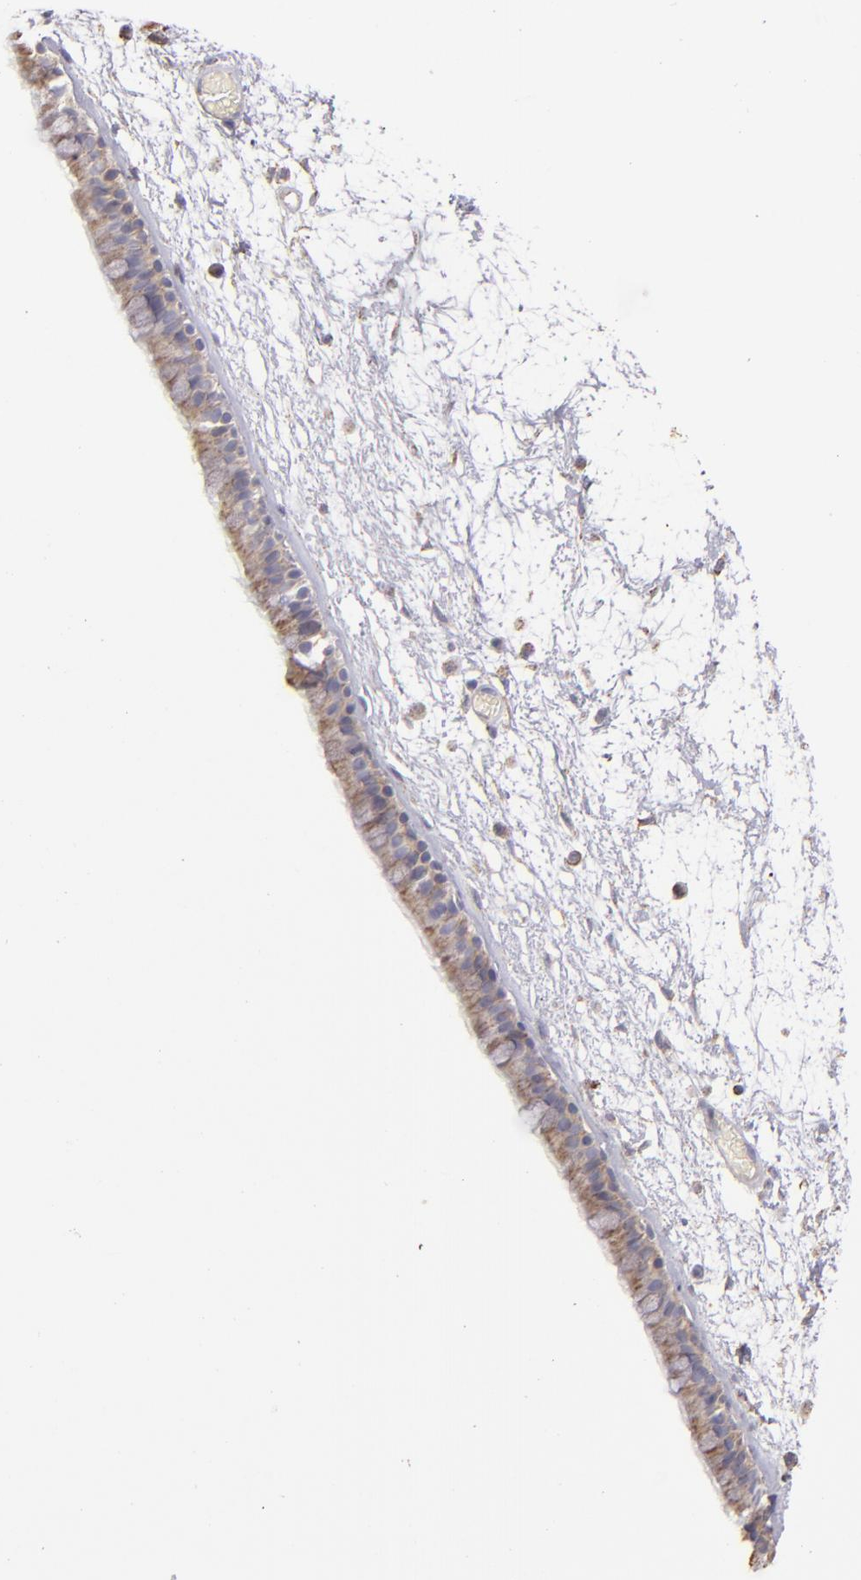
{"staining": {"intensity": "weak", "quantity": ">75%", "location": "cytoplasmic/membranous"}, "tissue": "nasopharynx", "cell_type": "Respiratory epithelial cells", "image_type": "normal", "snomed": [{"axis": "morphology", "description": "Normal tissue, NOS"}, {"axis": "morphology", "description": "Inflammation, NOS"}, {"axis": "topography", "description": "Nasopharynx"}], "caption": "Weak cytoplasmic/membranous staining is seen in about >75% of respiratory epithelial cells in unremarkable nasopharynx.", "gene": "CFB", "patient": {"sex": "male", "age": 48}}